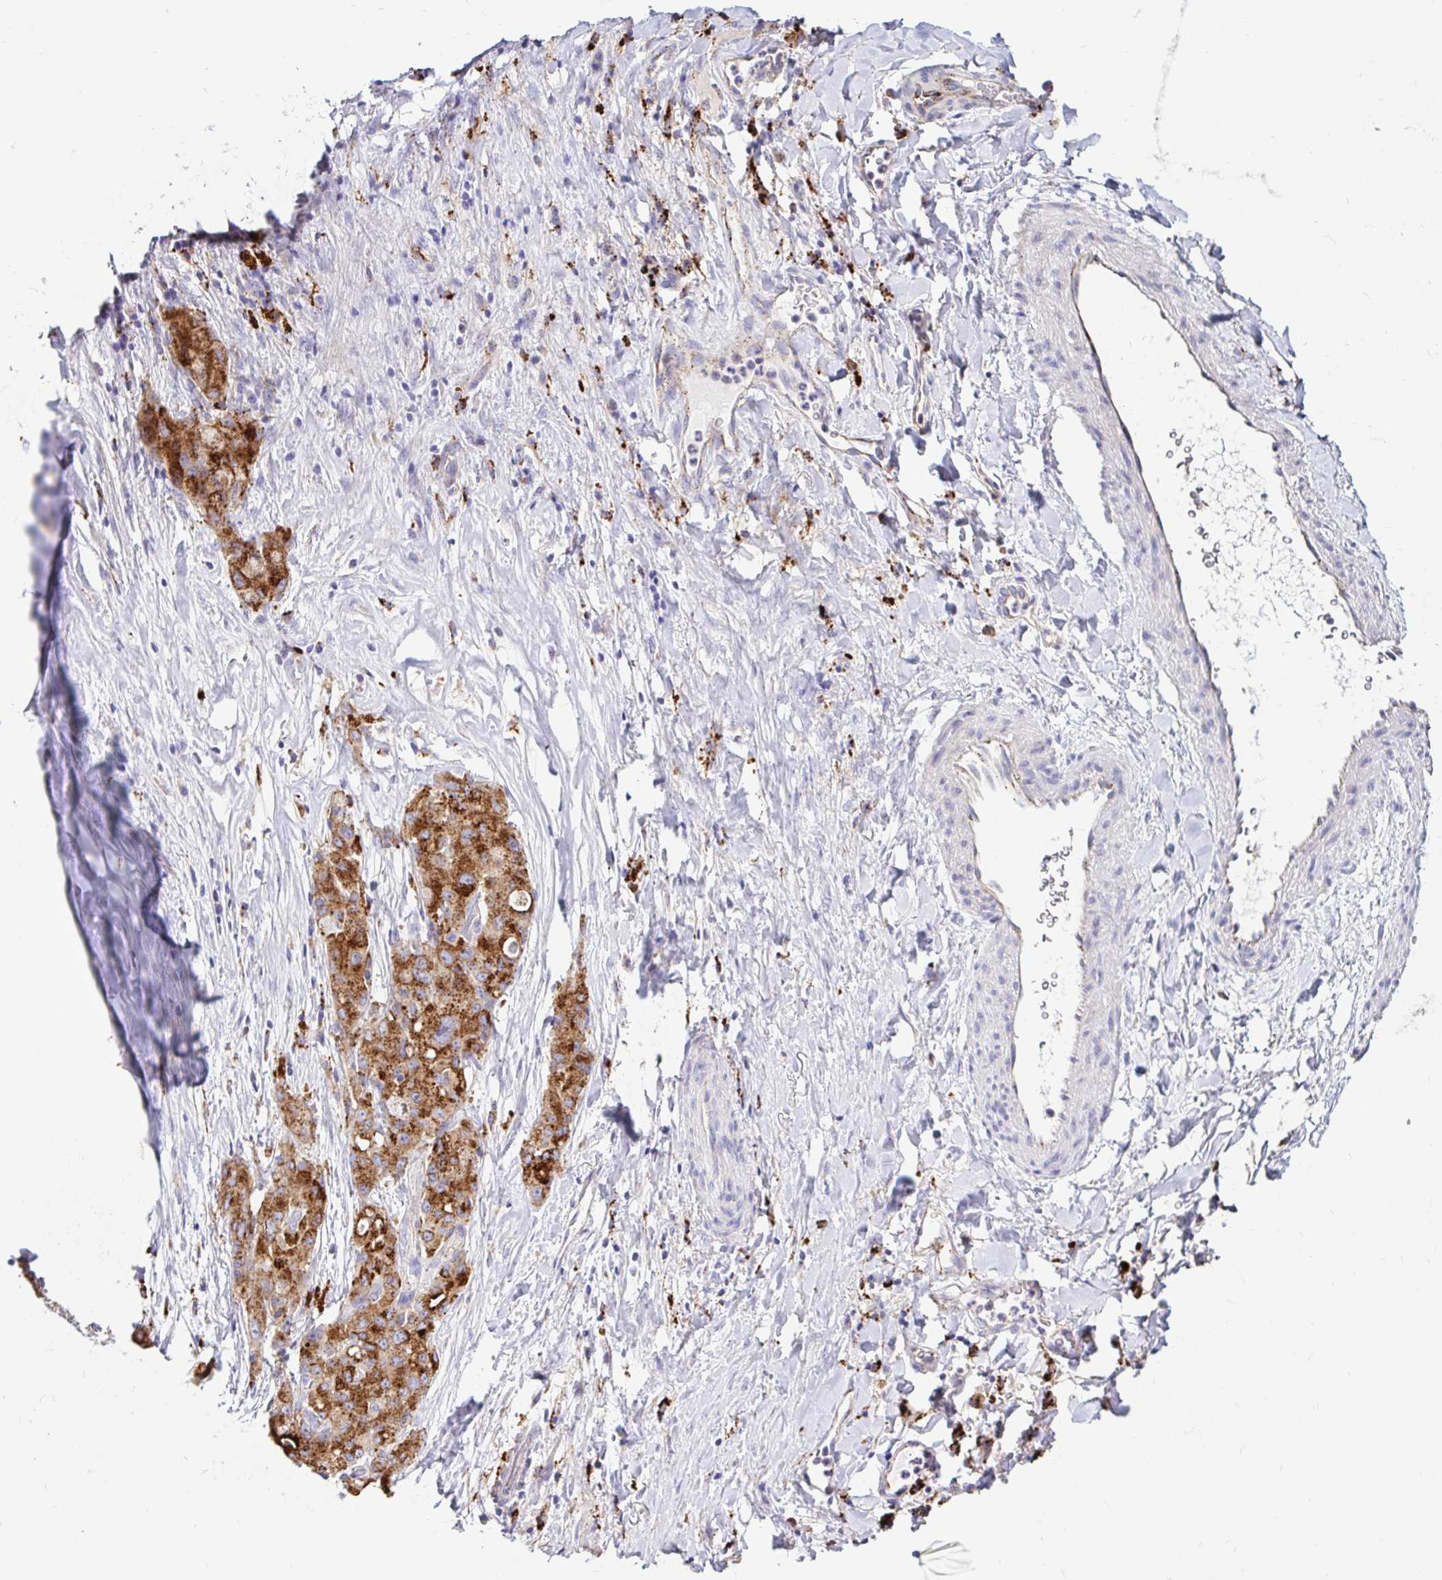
{"staining": {"intensity": "strong", "quantity": ">75%", "location": "cytoplasmic/membranous"}, "tissue": "lung cancer", "cell_type": "Tumor cells", "image_type": "cancer", "snomed": [{"axis": "morphology", "description": "Adenocarcinoma, NOS"}, {"axis": "topography", "description": "Lung"}], "caption": "Protein expression analysis of human adenocarcinoma (lung) reveals strong cytoplasmic/membranous staining in approximately >75% of tumor cells.", "gene": "FUCA1", "patient": {"sex": "female", "age": 44}}